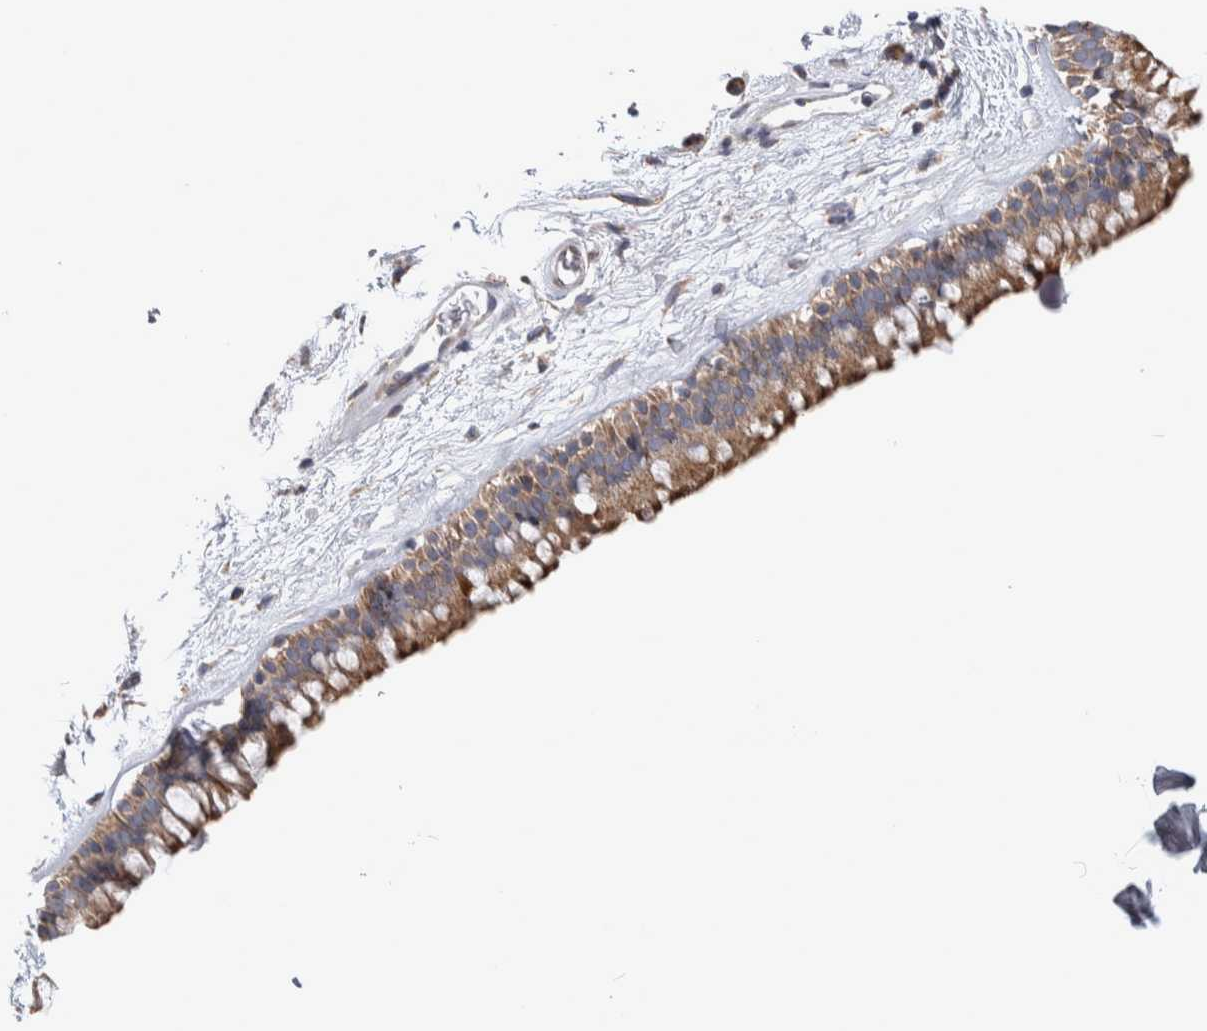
{"staining": {"intensity": "moderate", "quantity": ">75%", "location": "cytoplasmic/membranous"}, "tissue": "nasopharynx", "cell_type": "Respiratory epithelial cells", "image_type": "normal", "snomed": [{"axis": "morphology", "description": "Normal tissue, NOS"}, {"axis": "morphology", "description": "Inflammation, NOS"}, {"axis": "topography", "description": "Nasopharynx"}], "caption": "Immunohistochemical staining of normal human nasopharynx reveals >75% levels of moderate cytoplasmic/membranous protein expression in about >75% of respiratory epithelial cells.", "gene": "SCO1", "patient": {"sex": "male", "age": 48}}